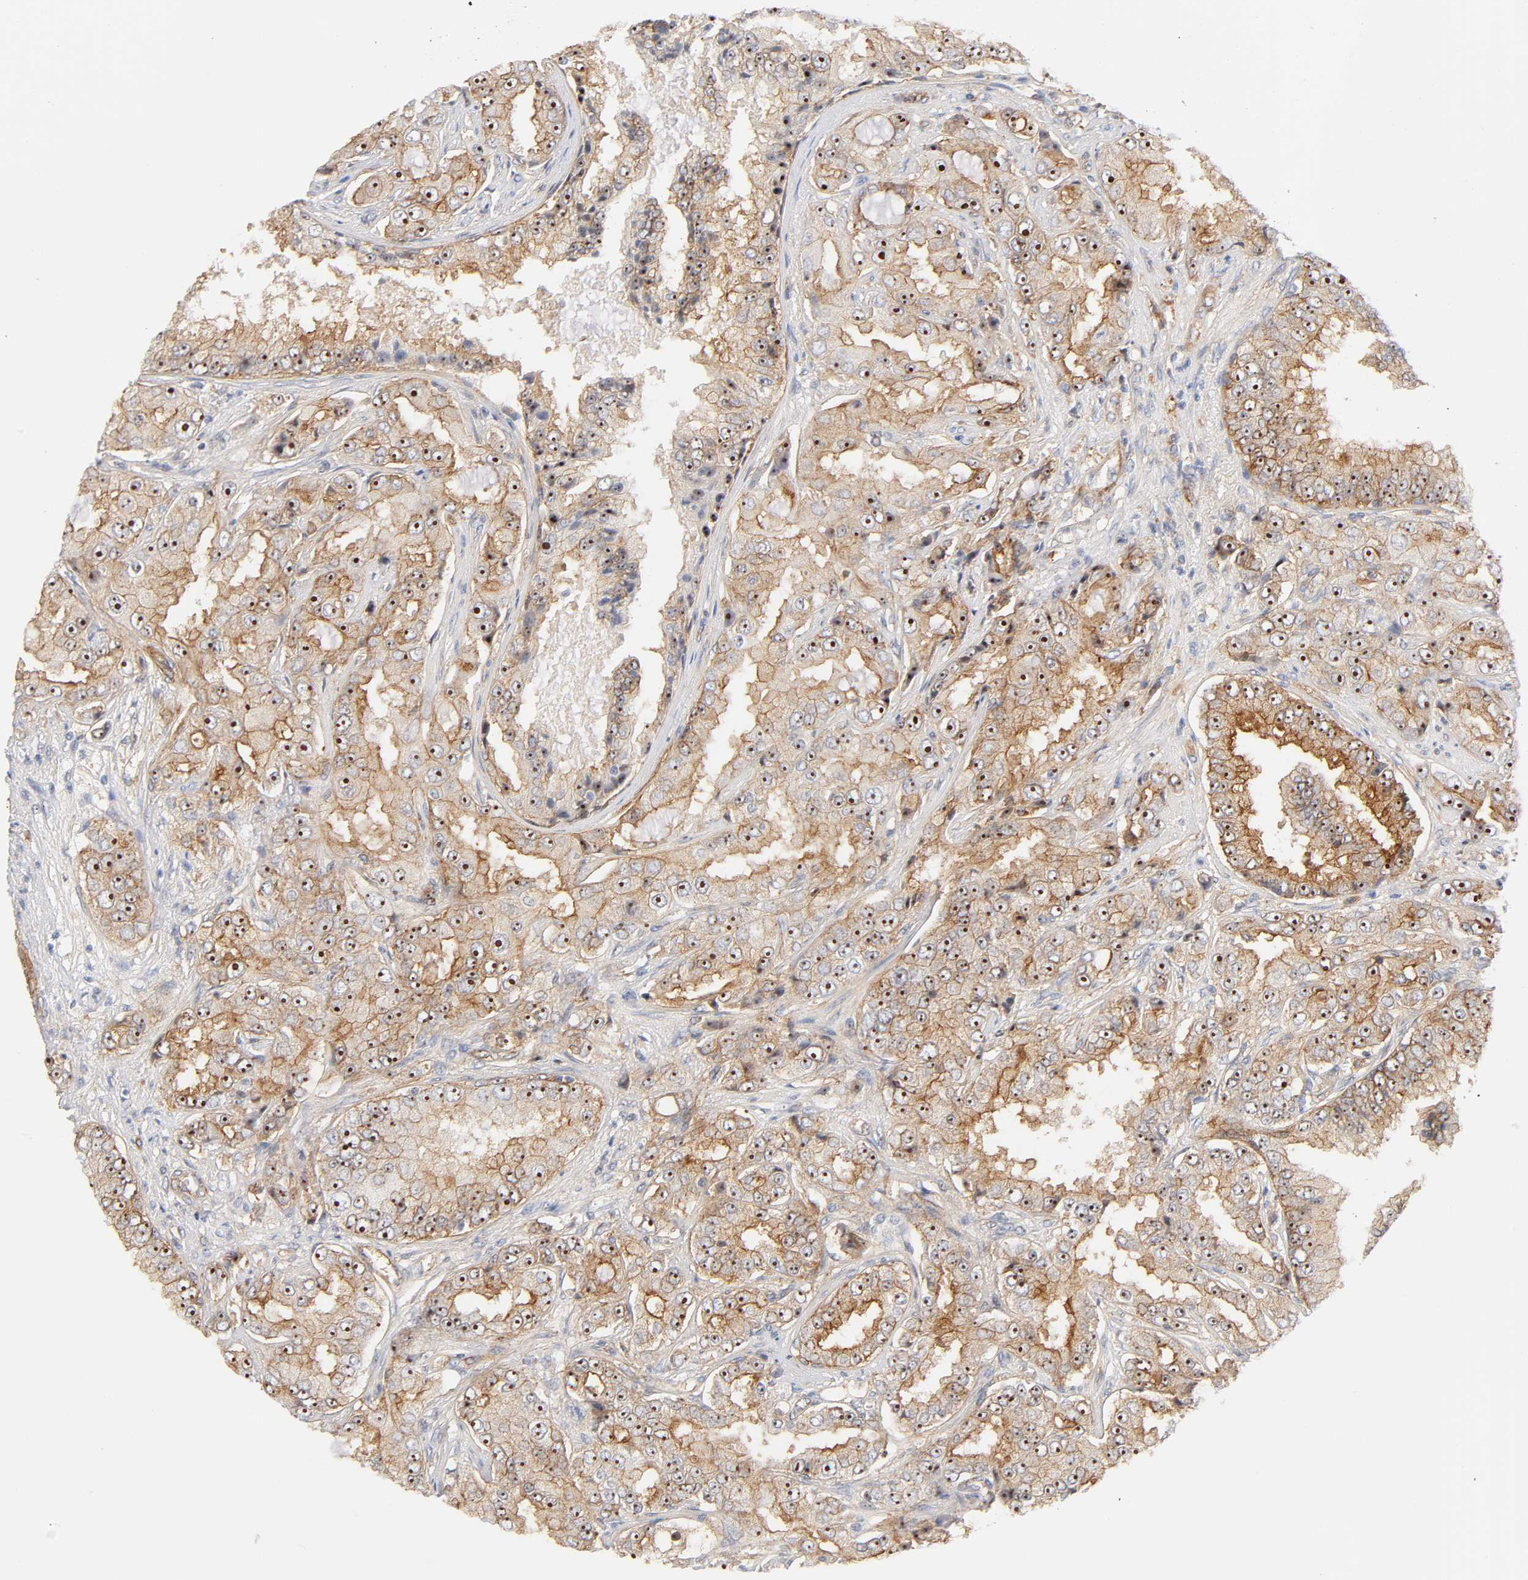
{"staining": {"intensity": "strong", "quantity": ">75%", "location": "cytoplasmic/membranous,nuclear"}, "tissue": "prostate cancer", "cell_type": "Tumor cells", "image_type": "cancer", "snomed": [{"axis": "morphology", "description": "Adenocarcinoma, High grade"}, {"axis": "topography", "description": "Prostate"}], "caption": "Prostate cancer (adenocarcinoma (high-grade)) stained with immunohistochemistry exhibits strong cytoplasmic/membranous and nuclear positivity in approximately >75% of tumor cells.", "gene": "PLD1", "patient": {"sex": "male", "age": 73}}